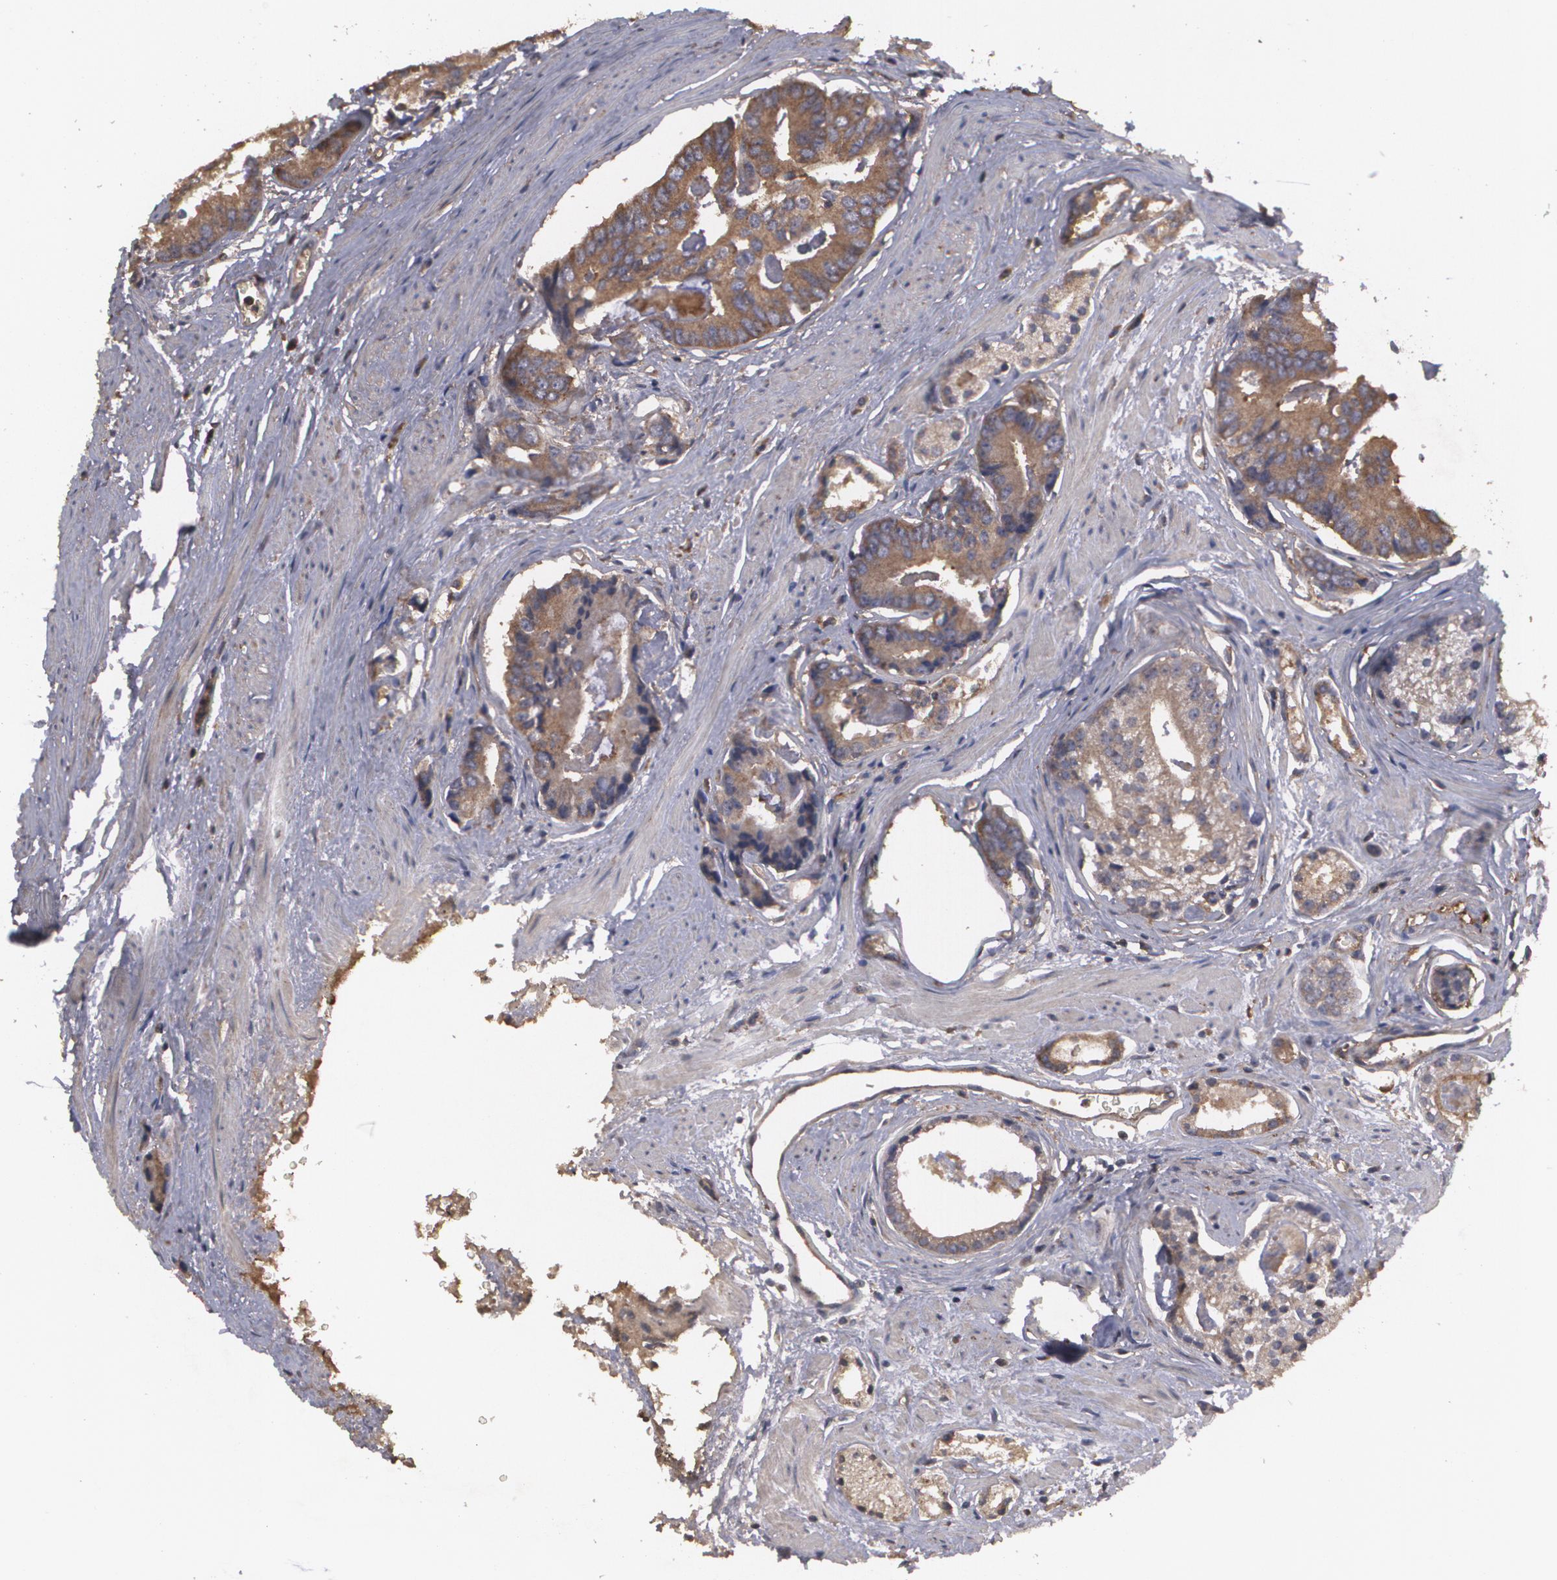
{"staining": {"intensity": "moderate", "quantity": ">75%", "location": "cytoplasmic/membranous"}, "tissue": "prostate cancer", "cell_type": "Tumor cells", "image_type": "cancer", "snomed": [{"axis": "morphology", "description": "Adenocarcinoma, High grade"}, {"axis": "topography", "description": "Prostate"}], "caption": "Protein expression analysis of prostate adenocarcinoma (high-grade) shows moderate cytoplasmic/membranous expression in approximately >75% of tumor cells. (brown staining indicates protein expression, while blue staining denotes nuclei).", "gene": "HRAS", "patient": {"sex": "male", "age": 56}}